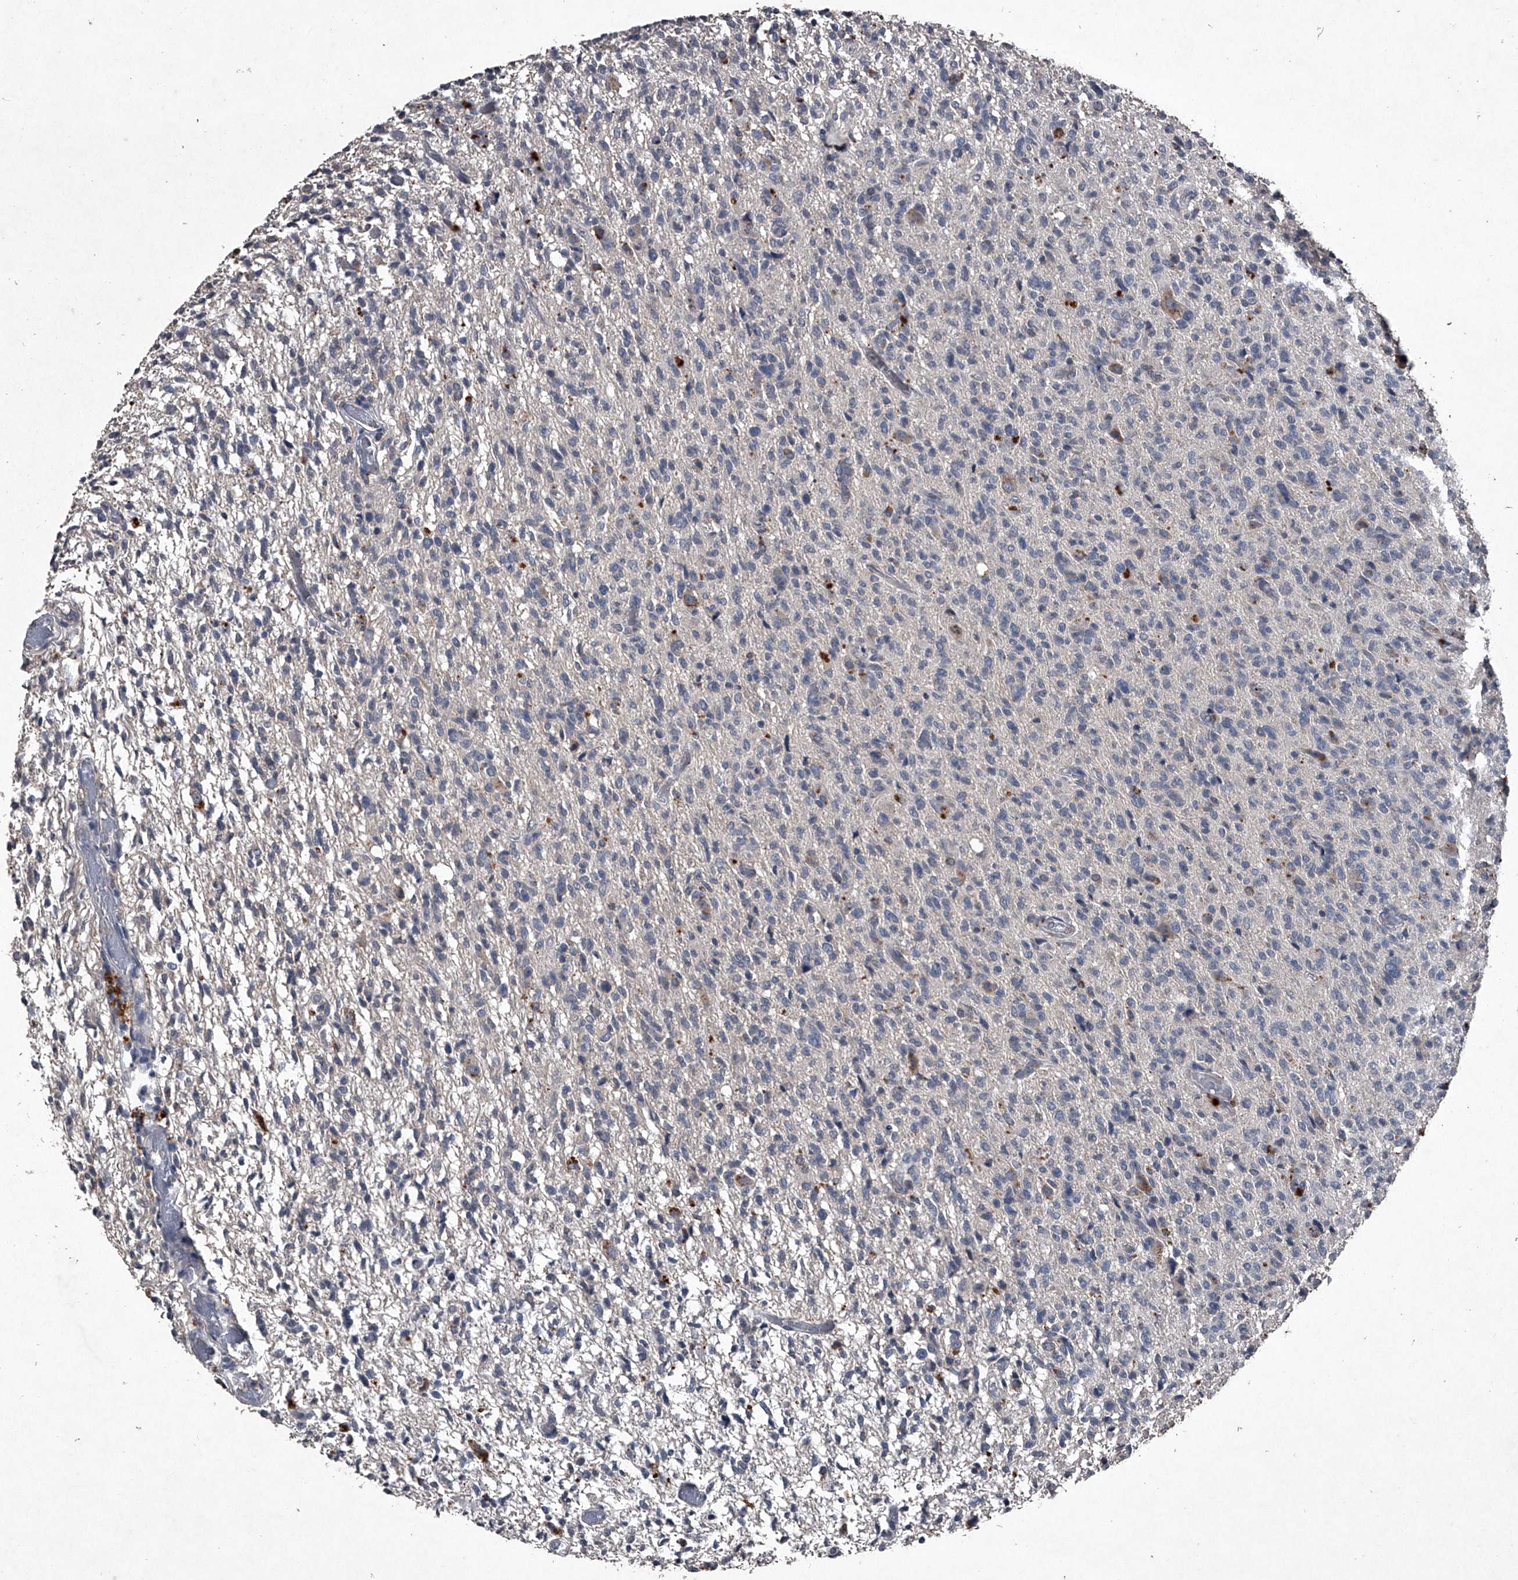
{"staining": {"intensity": "negative", "quantity": "none", "location": "none"}, "tissue": "glioma", "cell_type": "Tumor cells", "image_type": "cancer", "snomed": [{"axis": "morphology", "description": "Glioma, malignant, High grade"}, {"axis": "topography", "description": "Brain"}], "caption": "This is a histopathology image of immunohistochemistry staining of malignant high-grade glioma, which shows no staining in tumor cells.", "gene": "MAPKAP1", "patient": {"sex": "female", "age": 57}}